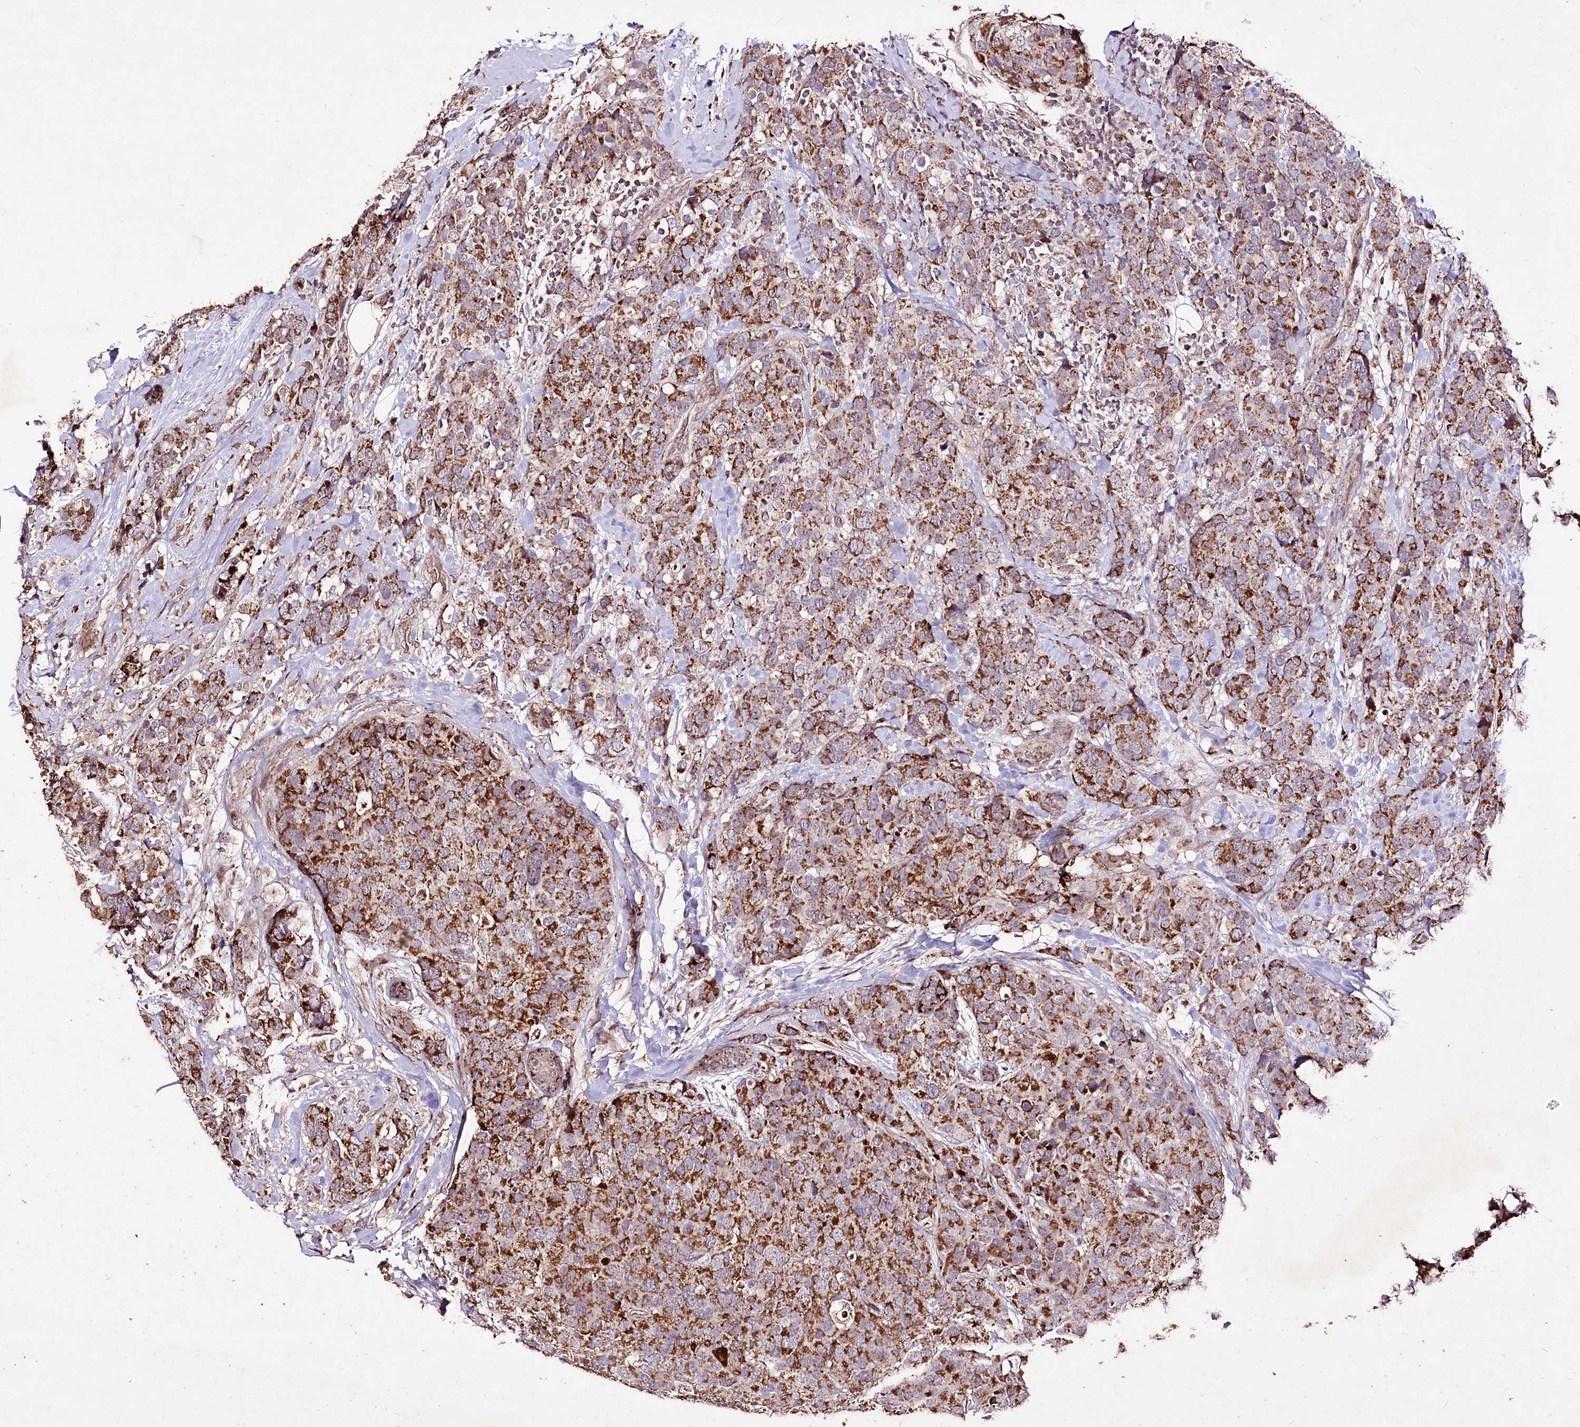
{"staining": {"intensity": "moderate", "quantity": ">75%", "location": "cytoplasmic/membranous"}, "tissue": "breast cancer", "cell_type": "Tumor cells", "image_type": "cancer", "snomed": [{"axis": "morphology", "description": "Lobular carcinoma"}, {"axis": "topography", "description": "Breast"}], "caption": "IHC (DAB (3,3'-diaminobenzidine)) staining of human breast cancer (lobular carcinoma) exhibits moderate cytoplasmic/membranous protein staining in approximately >75% of tumor cells. The protein is shown in brown color, while the nuclei are stained blue.", "gene": "CARD19", "patient": {"sex": "female", "age": 59}}